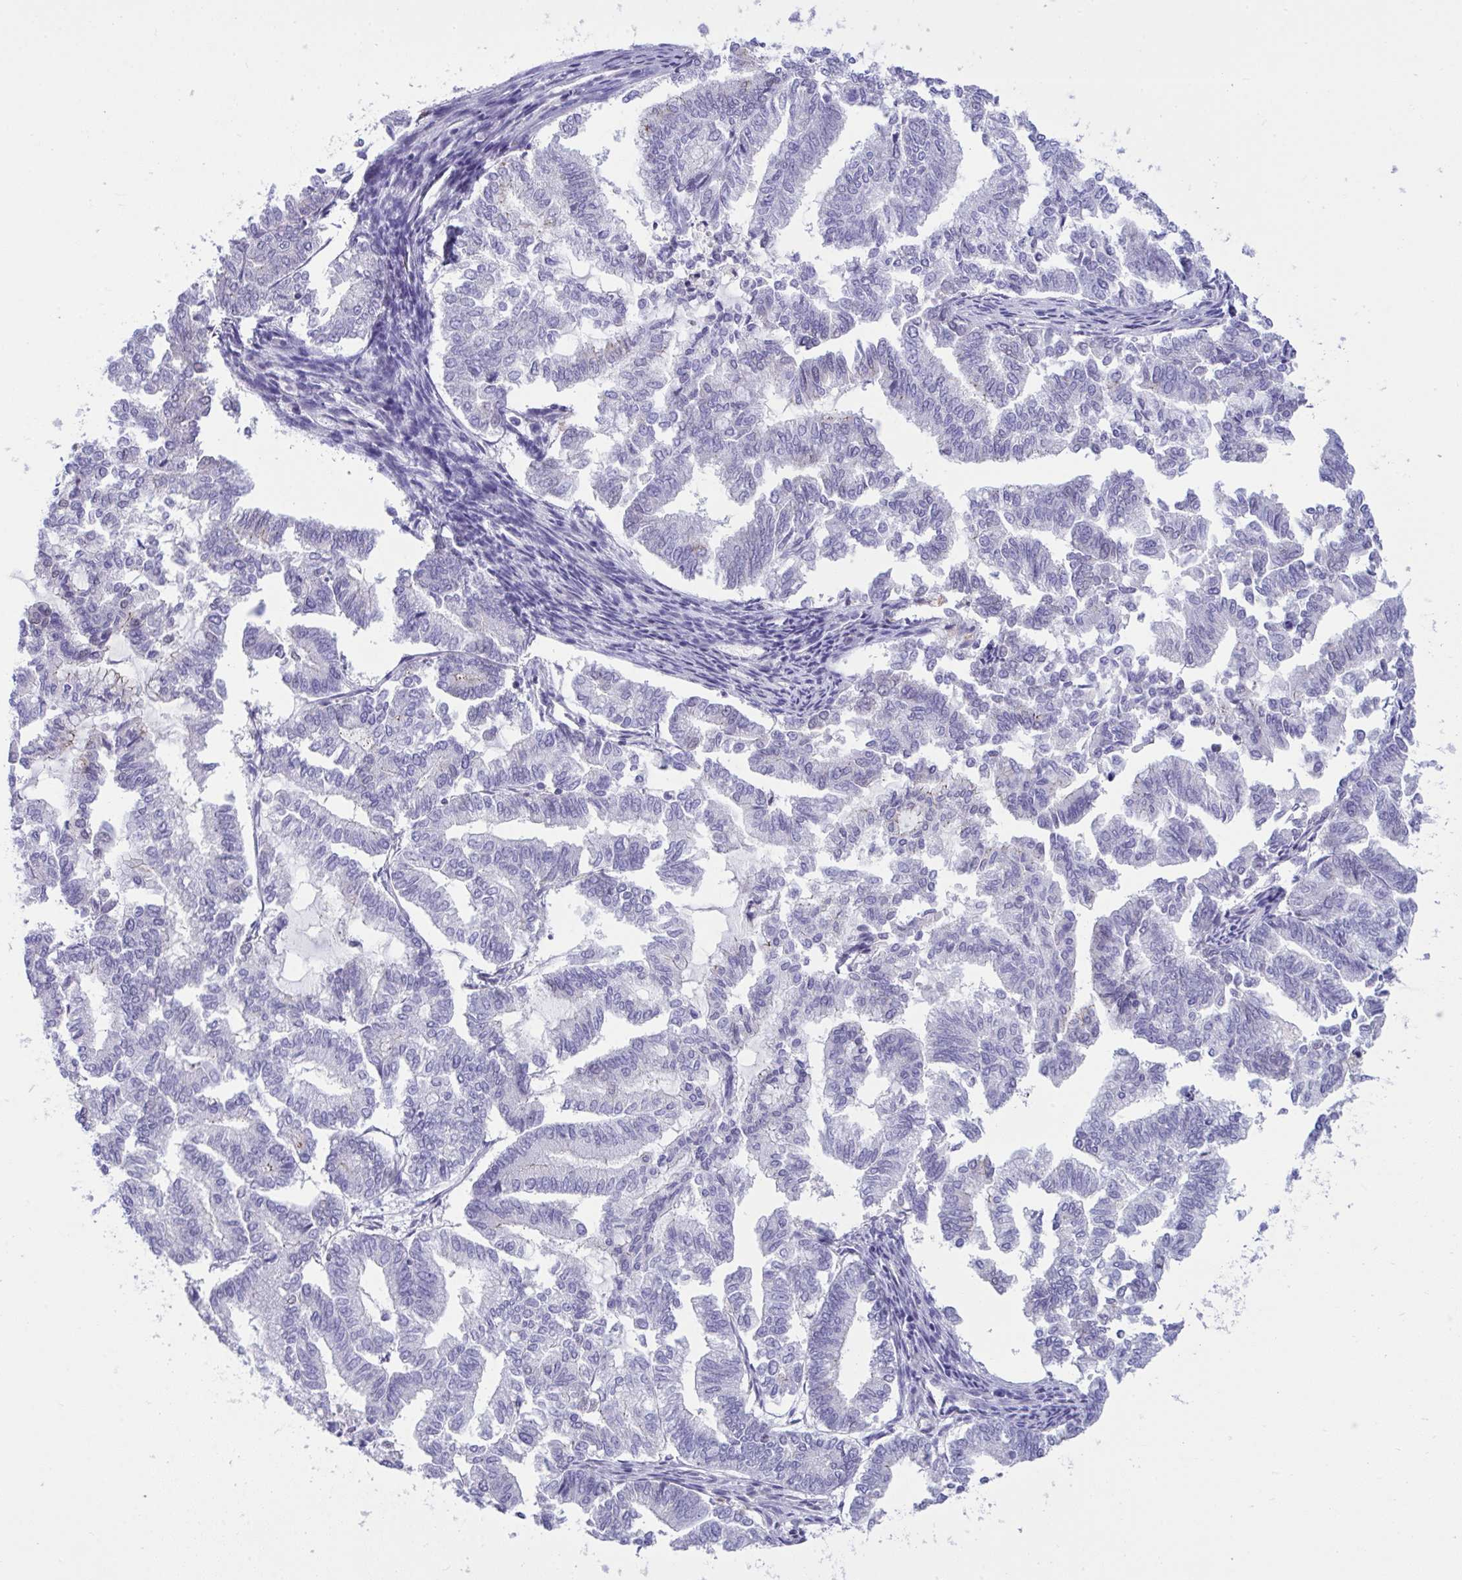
{"staining": {"intensity": "negative", "quantity": "none", "location": "none"}, "tissue": "endometrial cancer", "cell_type": "Tumor cells", "image_type": "cancer", "snomed": [{"axis": "morphology", "description": "Adenocarcinoma, NOS"}, {"axis": "topography", "description": "Endometrium"}], "caption": "Tumor cells show no significant staining in endometrial cancer.", "gene": "GLB1L2", "patient": {"sex": "female", "age": 79}}